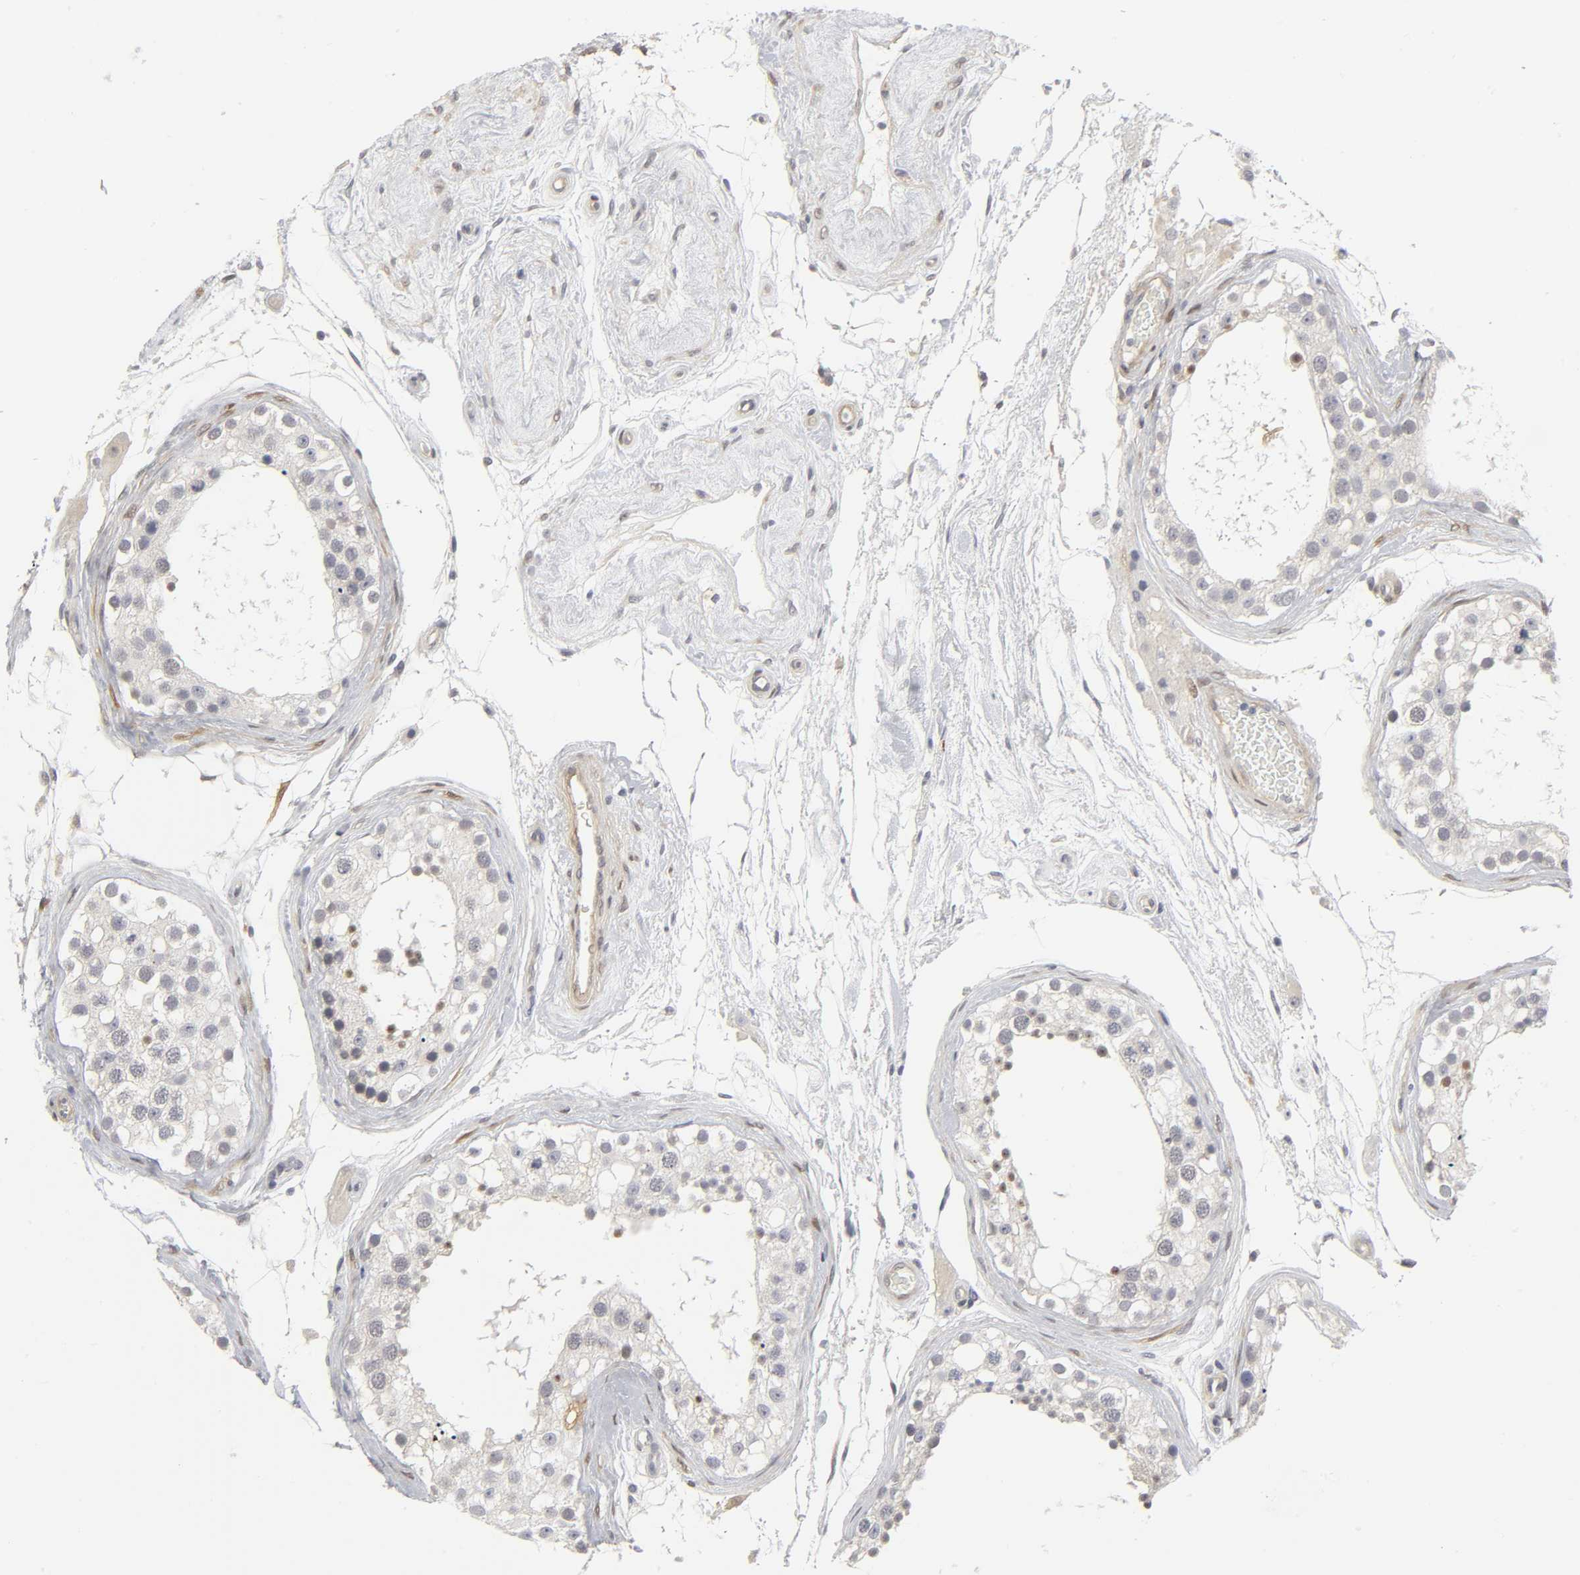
{"staining": {"intensity": "weak", "quantity": "25%-75%", "location": "cytoplasmic/membranous"}, "tissue": "testis", "cell_type": "Cells in seminiferous ducts", "image_type": "normal", "snomed": [{"axis": "morphology", "description": "Normal tissue, NOS"}, {"axis": "topography", "description": "Testis"}], "caption": "Immunohistochemical staining of unremarkable human testis reveals weak cytoplasmic/membranous protein positivity in approximately 25%-75% of cells in seminiferous ducts.", "gene": "PDLIM3", "patient": {"sex": "male", "age": 68}}